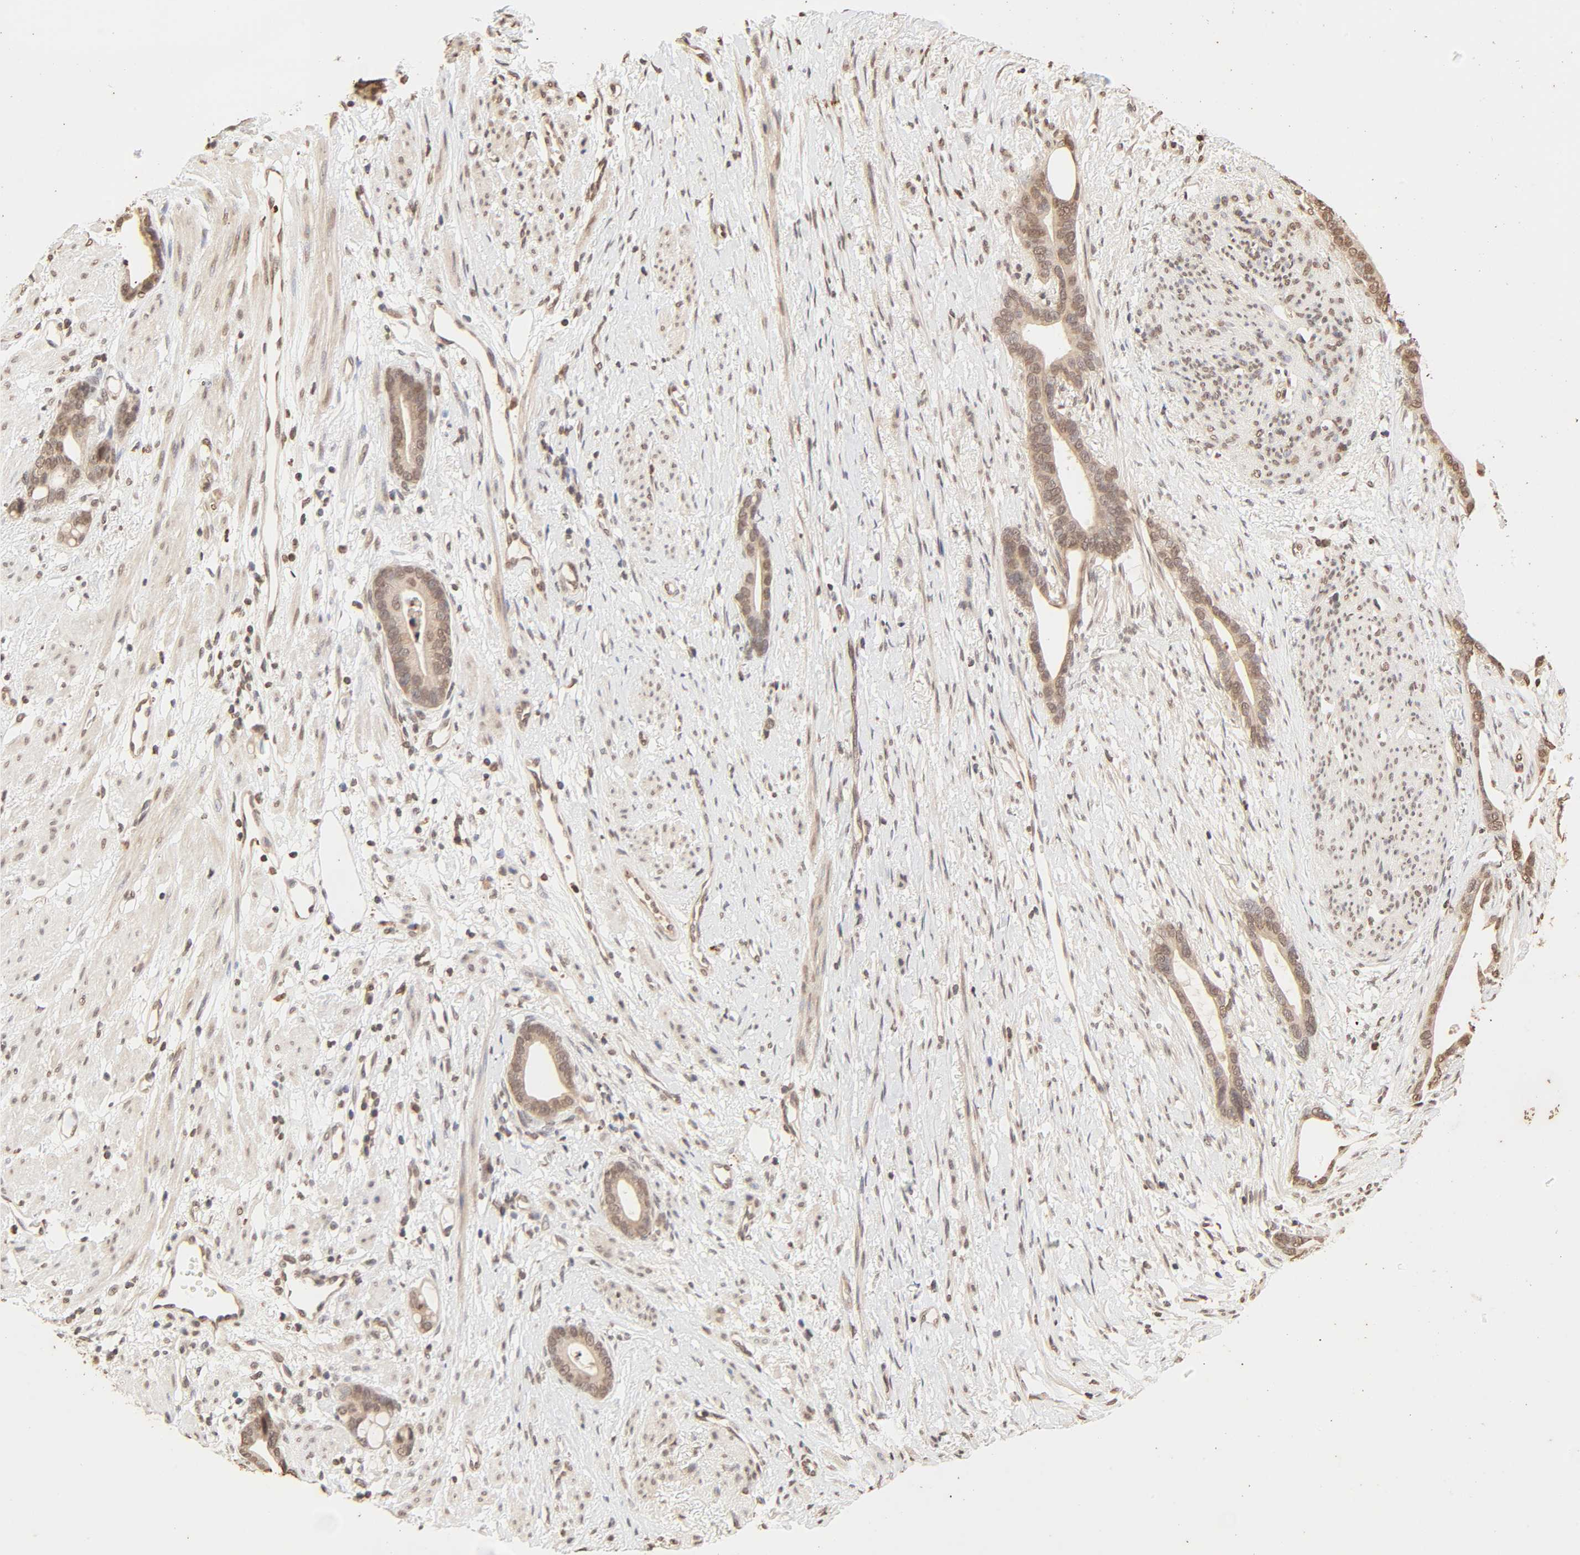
{"staining": {"intensity": "moderate", "quantity": ">75%", "location": "cytoplasmic/membranous,nuclear"}, "tissue": "stomach cancer", "cell_type": "Tumor cells", "image_type": "cancer", "snomed": [{"axis": "morphology", "description": "Adenocarcinoma, NOS"}, {"axis": "topography", "description": "Stomach"}], "caption": "IHC histopathology image of stomach cancer stained for a protein (brown), which exhibits medium levels of moderate cytoplasmic/membranous and nuclear expression in approximately >75% of tumor cells.", "gene": "TBL1X", "patient": {"sex": "female", "age": 75}}